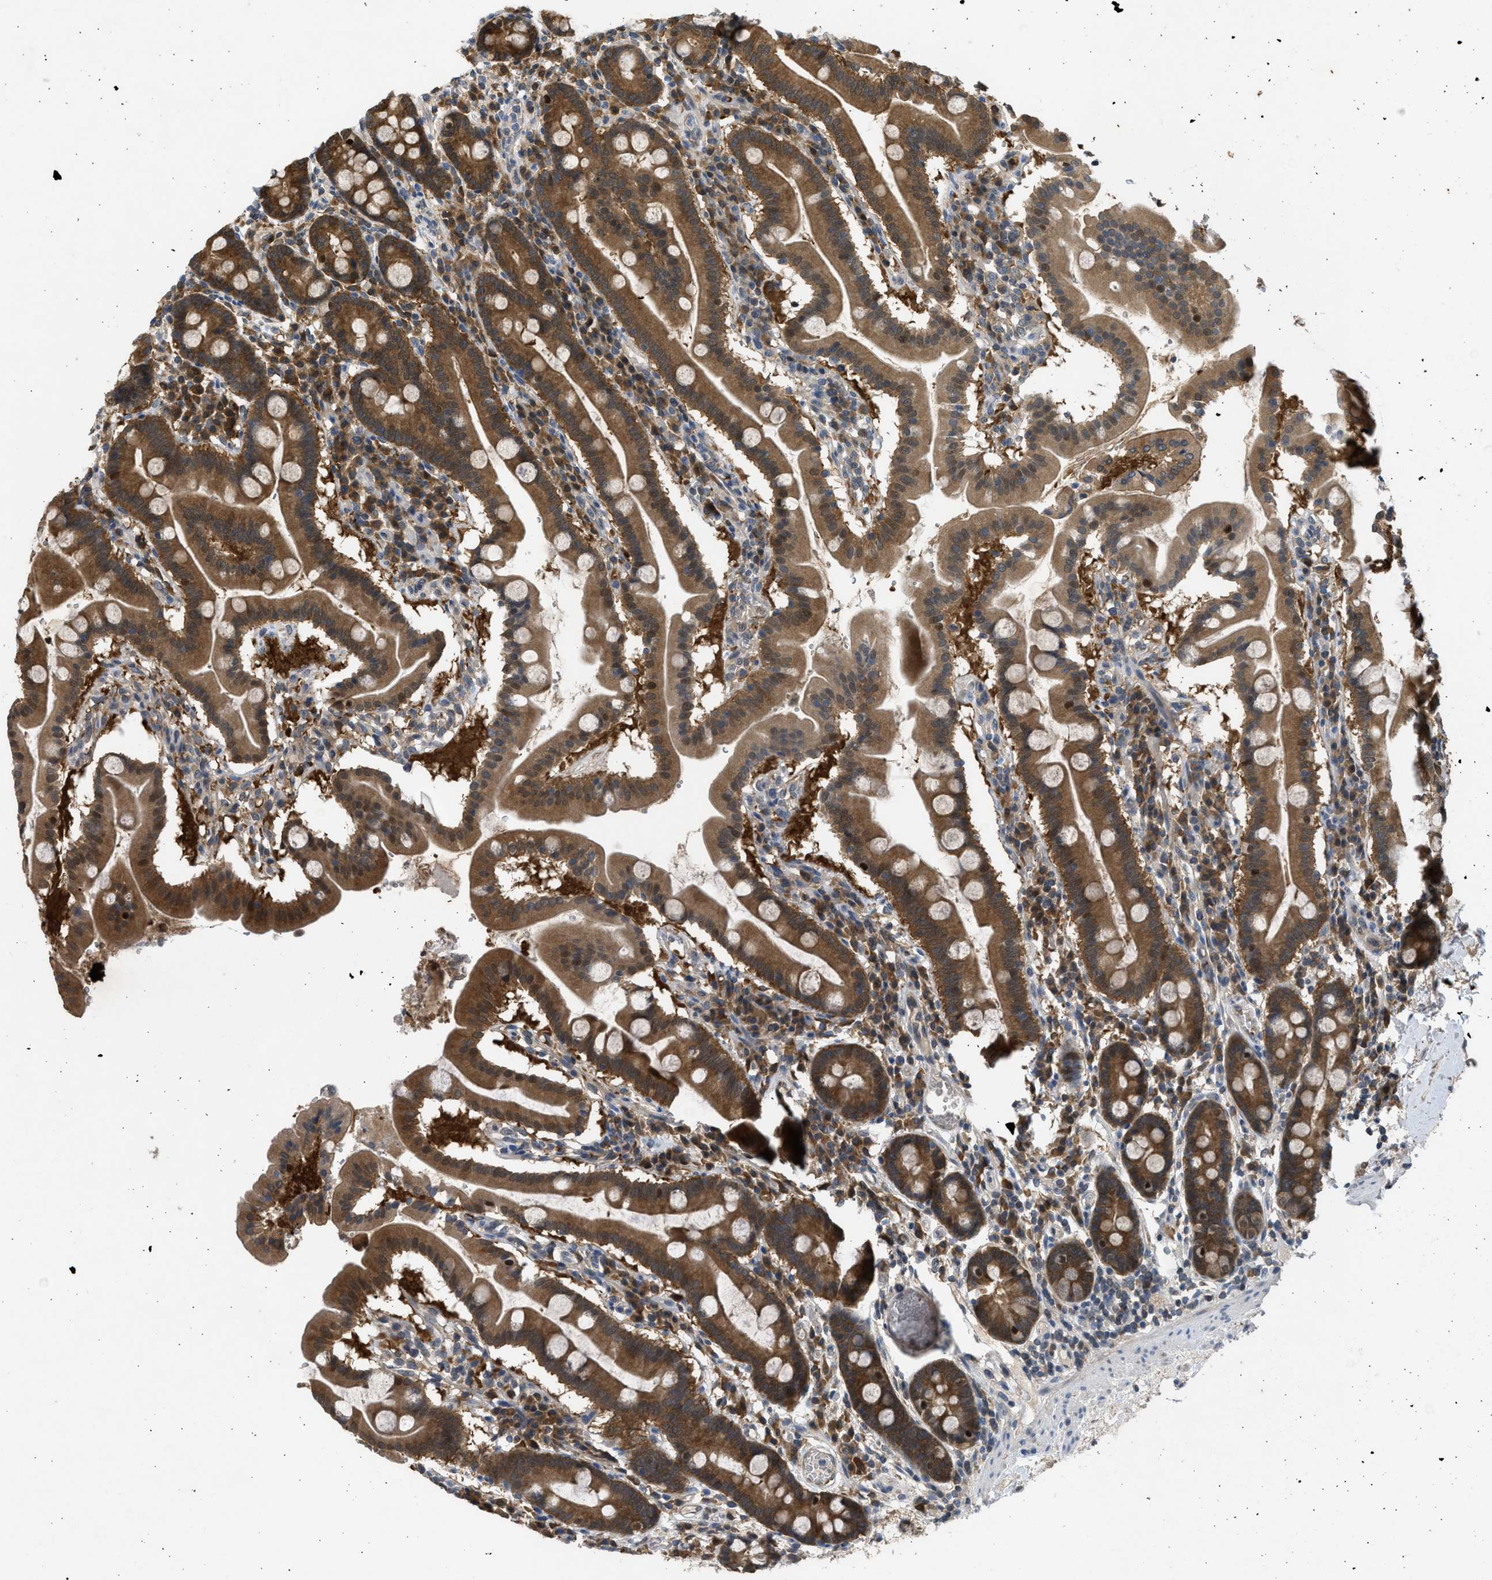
{"staining": {"intensity": "strong", "quantity": ">75%", "location": "cytoplasmic/membranous"}, "tissue": "duodenum", "cell_type": "Glandular cells", "image_type": "normal", "snomed": [{"axis": "morphology", "description": "Normal tissue, NOS"}, {"axis": "topography", "description": "Duodenum"}], "caption": "Immunohistochemical staining of unremarkable human duodenum shows strong cytoplasmic/membranous protein positivity in about >75% of glandular cells. Using DAB (brown) and hematoxylin (blue) stains, captured at high magnification using brightfield microscopy.", "gene": "MAPK7", "patient": {"sex": "male", "age": 50}}